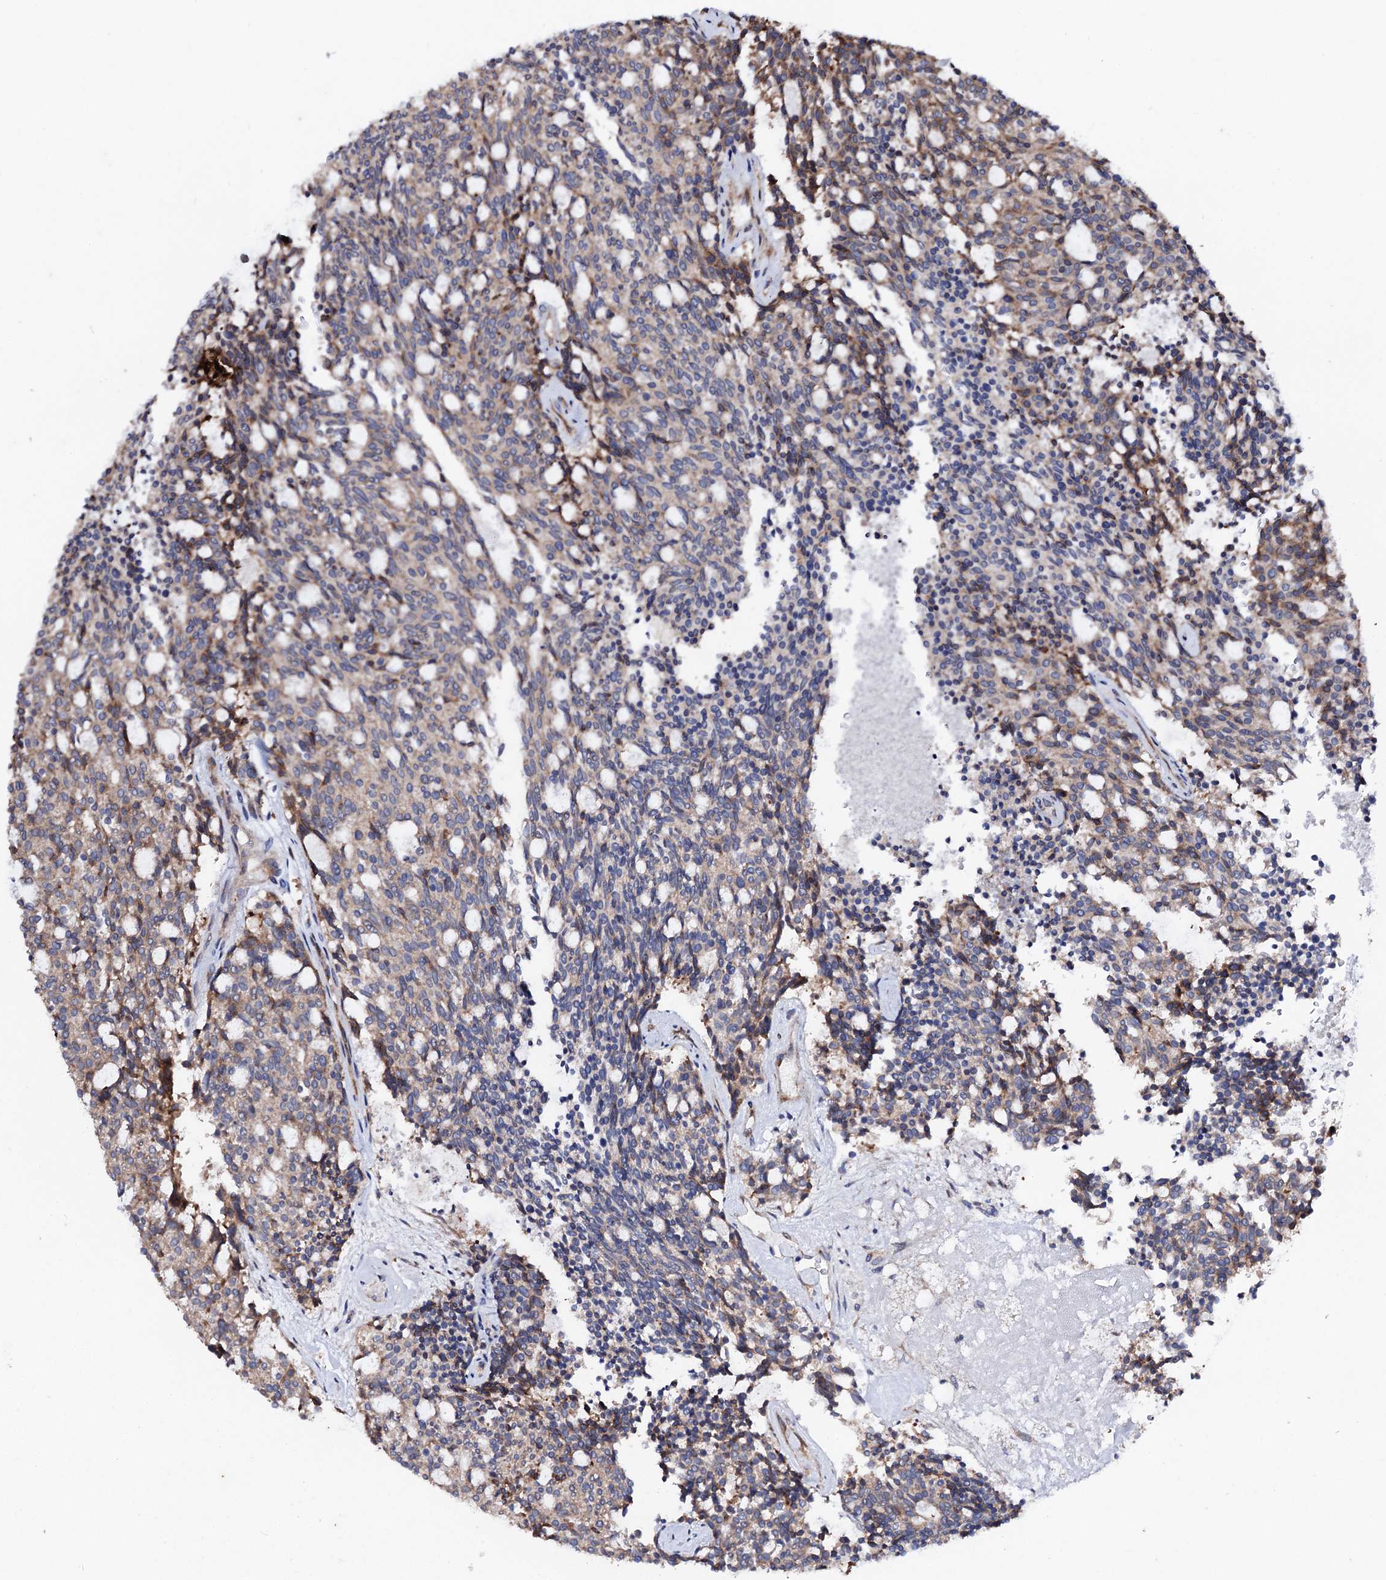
{"staining": {"intensity": "weak", "quantity": "25%-75%", "location": "cytoplasmic/membranous"}, "tissue": "carcinoid", "cell_type": "Tumor cells", "image_type": "cancer", "snomed": [{"axis": "morphology", "description": "Carcinoid, malignant, NOS"}, {"axis": "topography", "description": "Pancreas"}], "caption": "A photomicrograph showing weak cytoplasmic/membranous positivity in about 25%-75% of tumor cells in carcinoid, as visualized by brown immunohistochemical staining.", "gene": "DYDC1", "patient": {"sex": "female", "age": 54}}